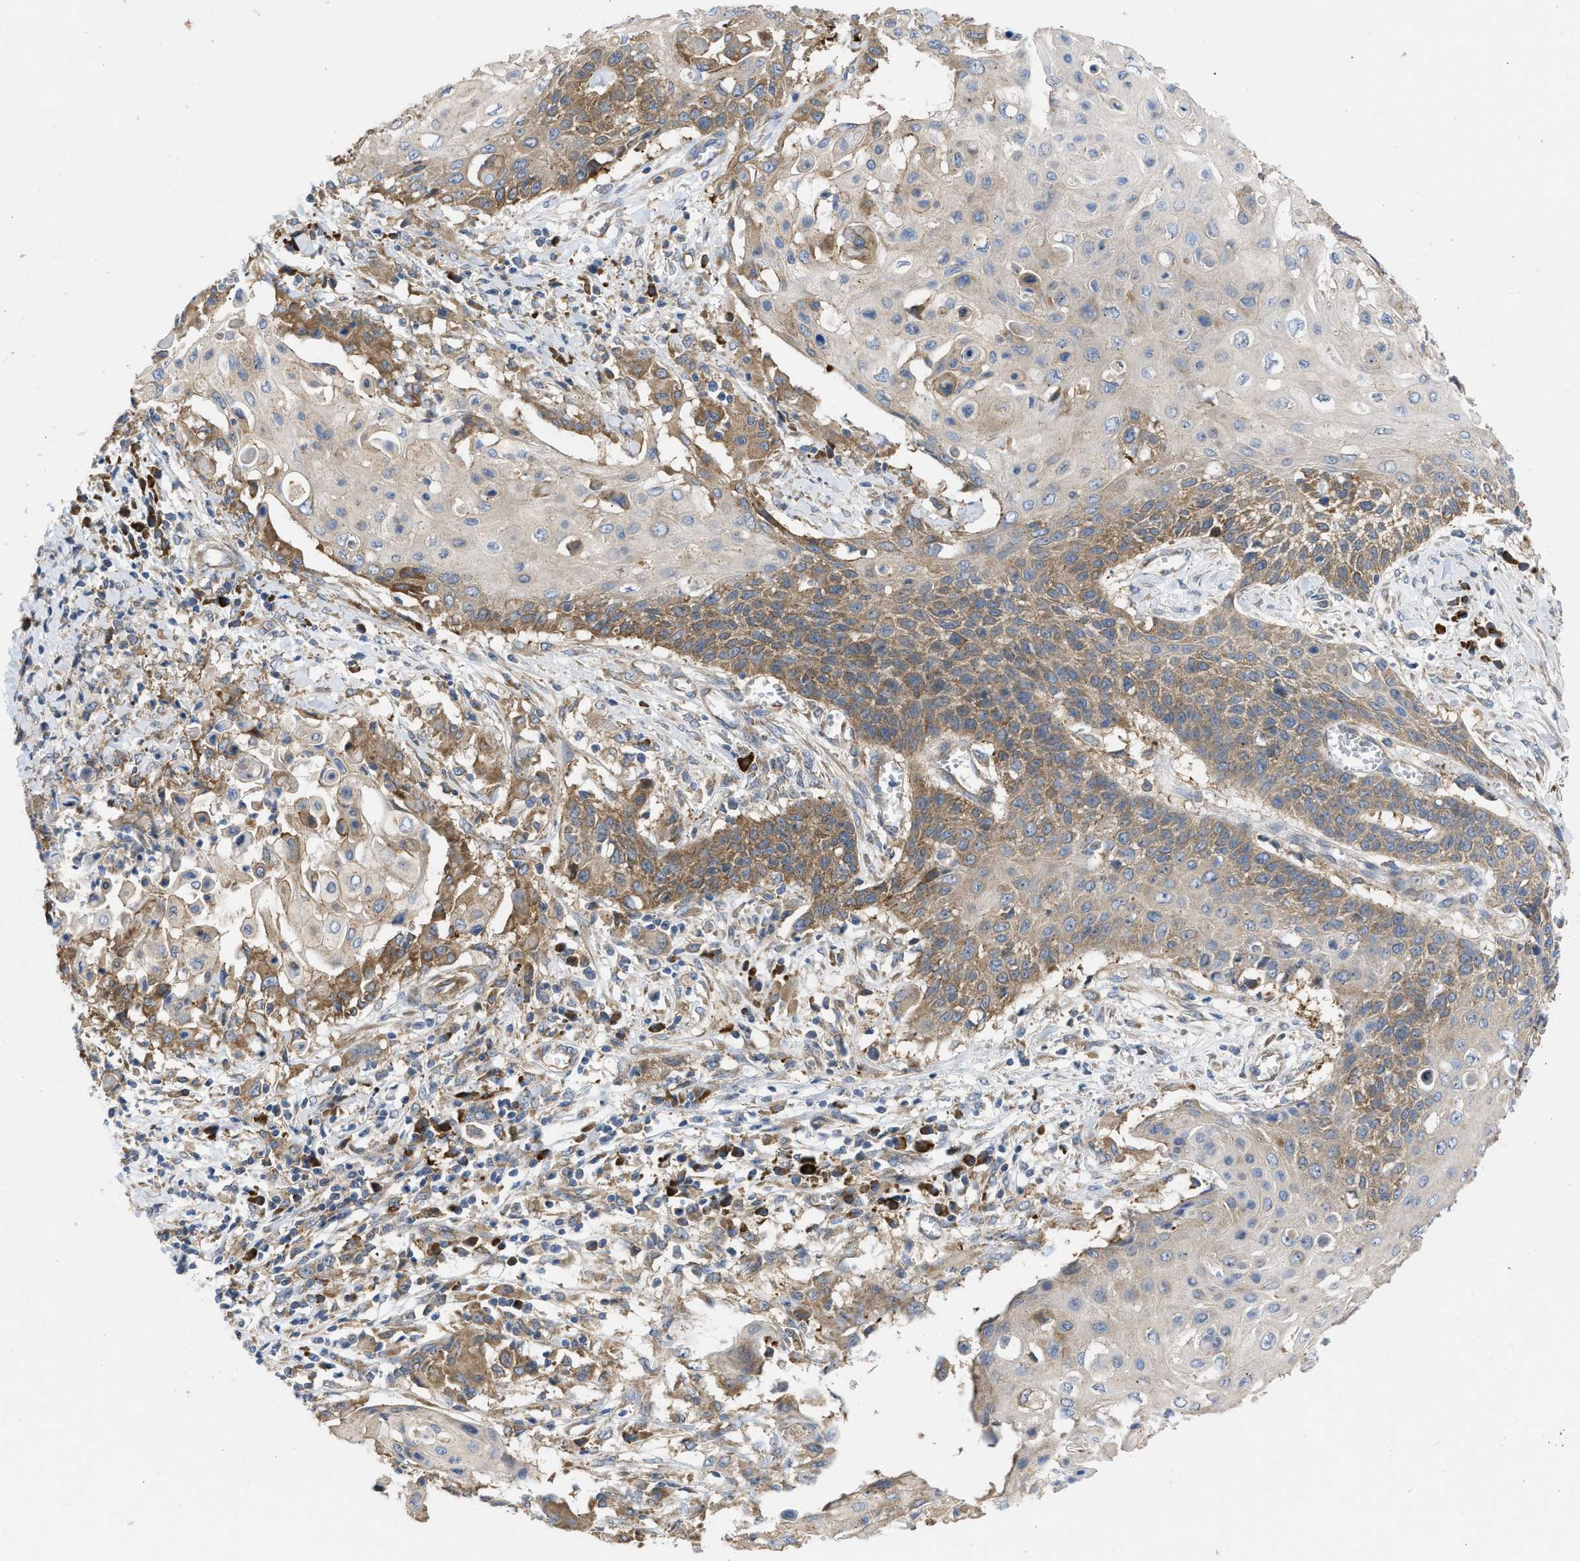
{"staining": {"intensity": "moderate", "quantity": "25%-75%", "location": "cytoplasmic/membranous"}, "tissue": "cervical cancer", "cell_type": "Tumor cells", "image_type": "cancer", "snomed": [{"axis": "morphology", "description": "Squamous cell carcinoma, NOS"}, {"axis": "topography", "description": "Cervix"}], "caption": "The photomicrograph exhibits a brown stain indicating the presence of a protein in the cytoplasmic/membranous of tumor cells in cervical squamous cell carcinoma.", "gene": "TMEM131", "patient": {"sex": "female", "age": 39}}